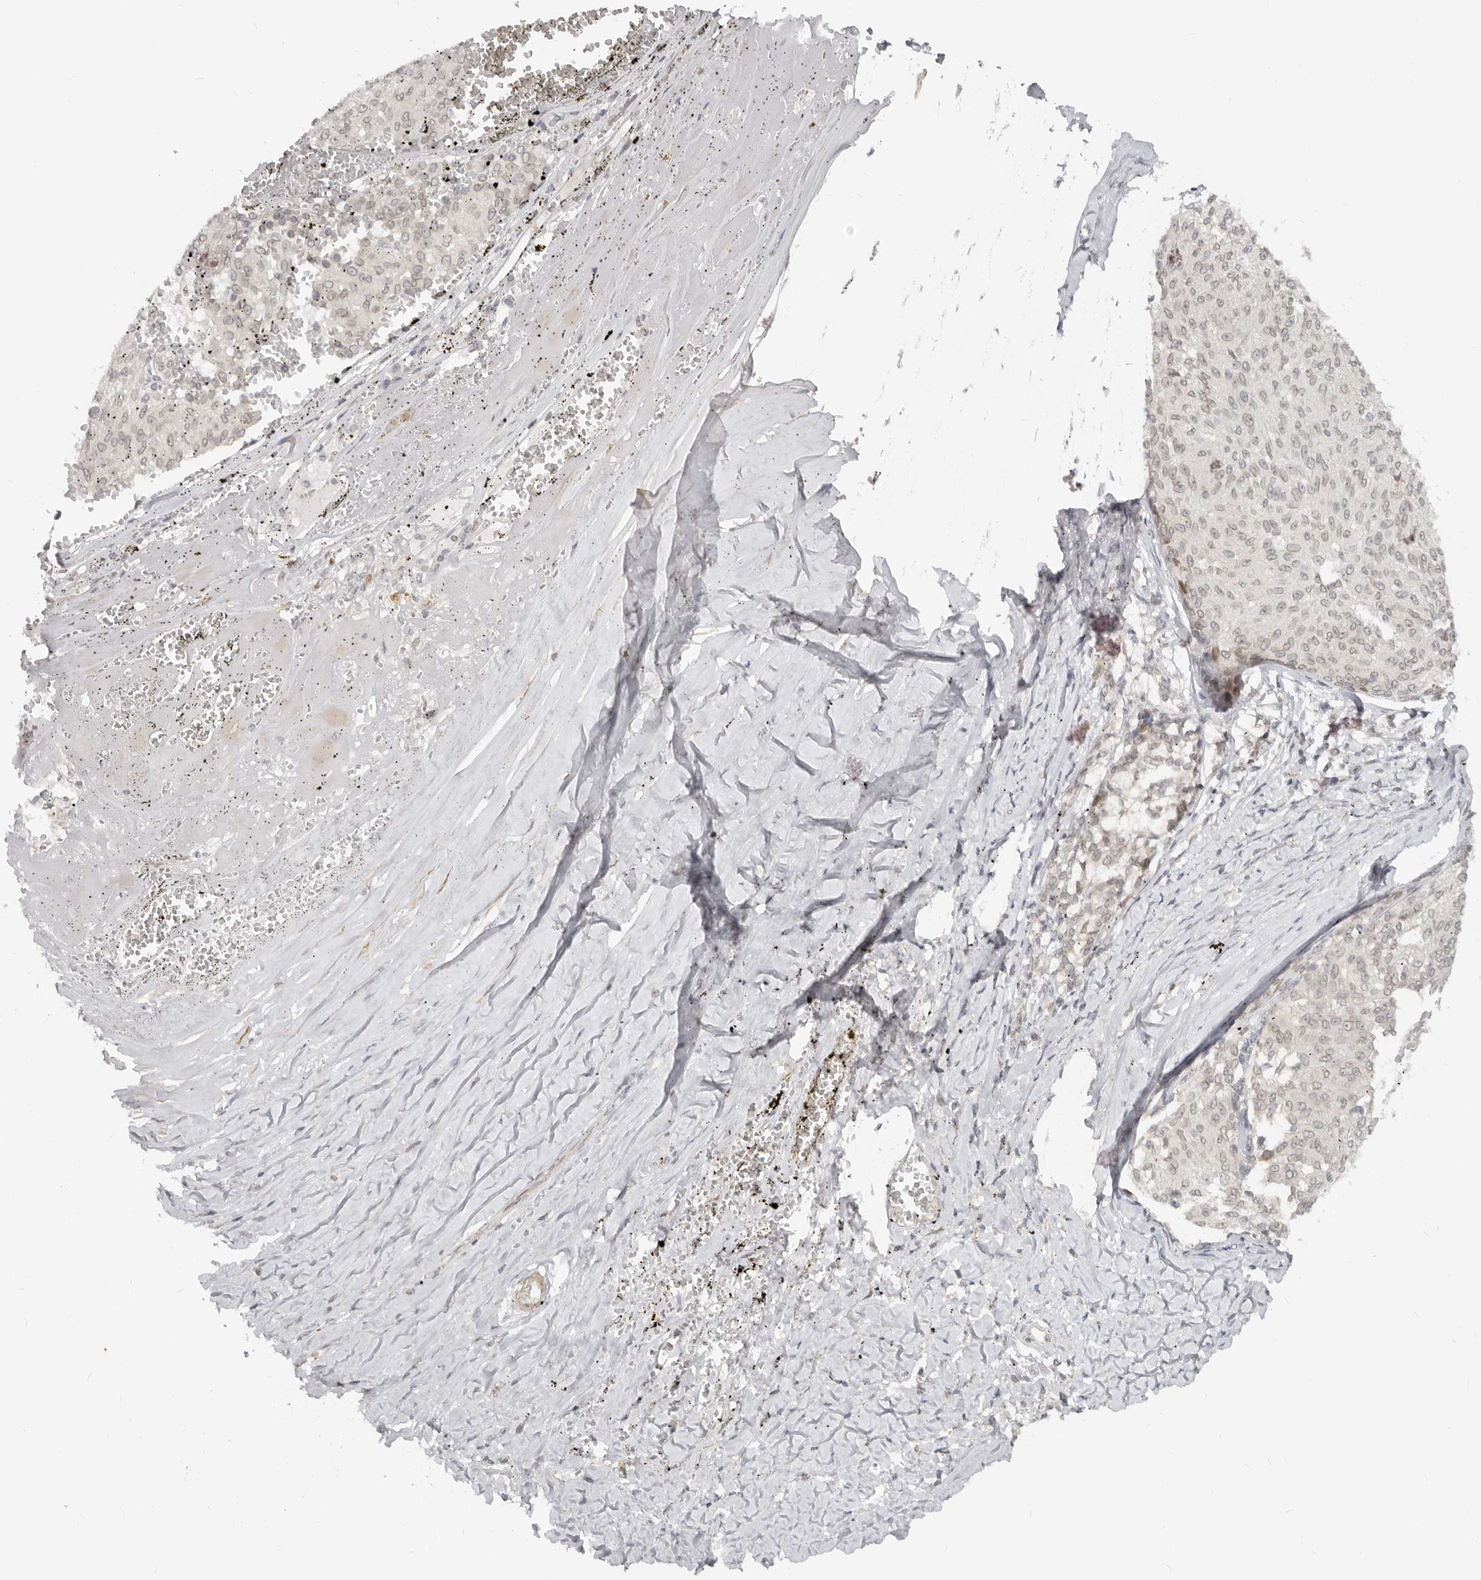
{"staining": {"intensity": "negative", "quantity": "none", "location": "none"}, "tissue": "melanoma", "cell_type": "Tumor cells", "image_type": "cancer", "snomed": [{"axis": "morphology", "description": "Malignant melanoma, NOS"}, {"axis": "topography", "description": "Skin"}], "caption": "High magnification brightfield microscopy of melanoma stained with DAB (3,3'-diaminobenzidine) (brown) and counterstained with hematoxylin (blue): tumor cells show no significant positivity.", "gene": "NUP153", "patient": {"sex": "female", "age": 72}}